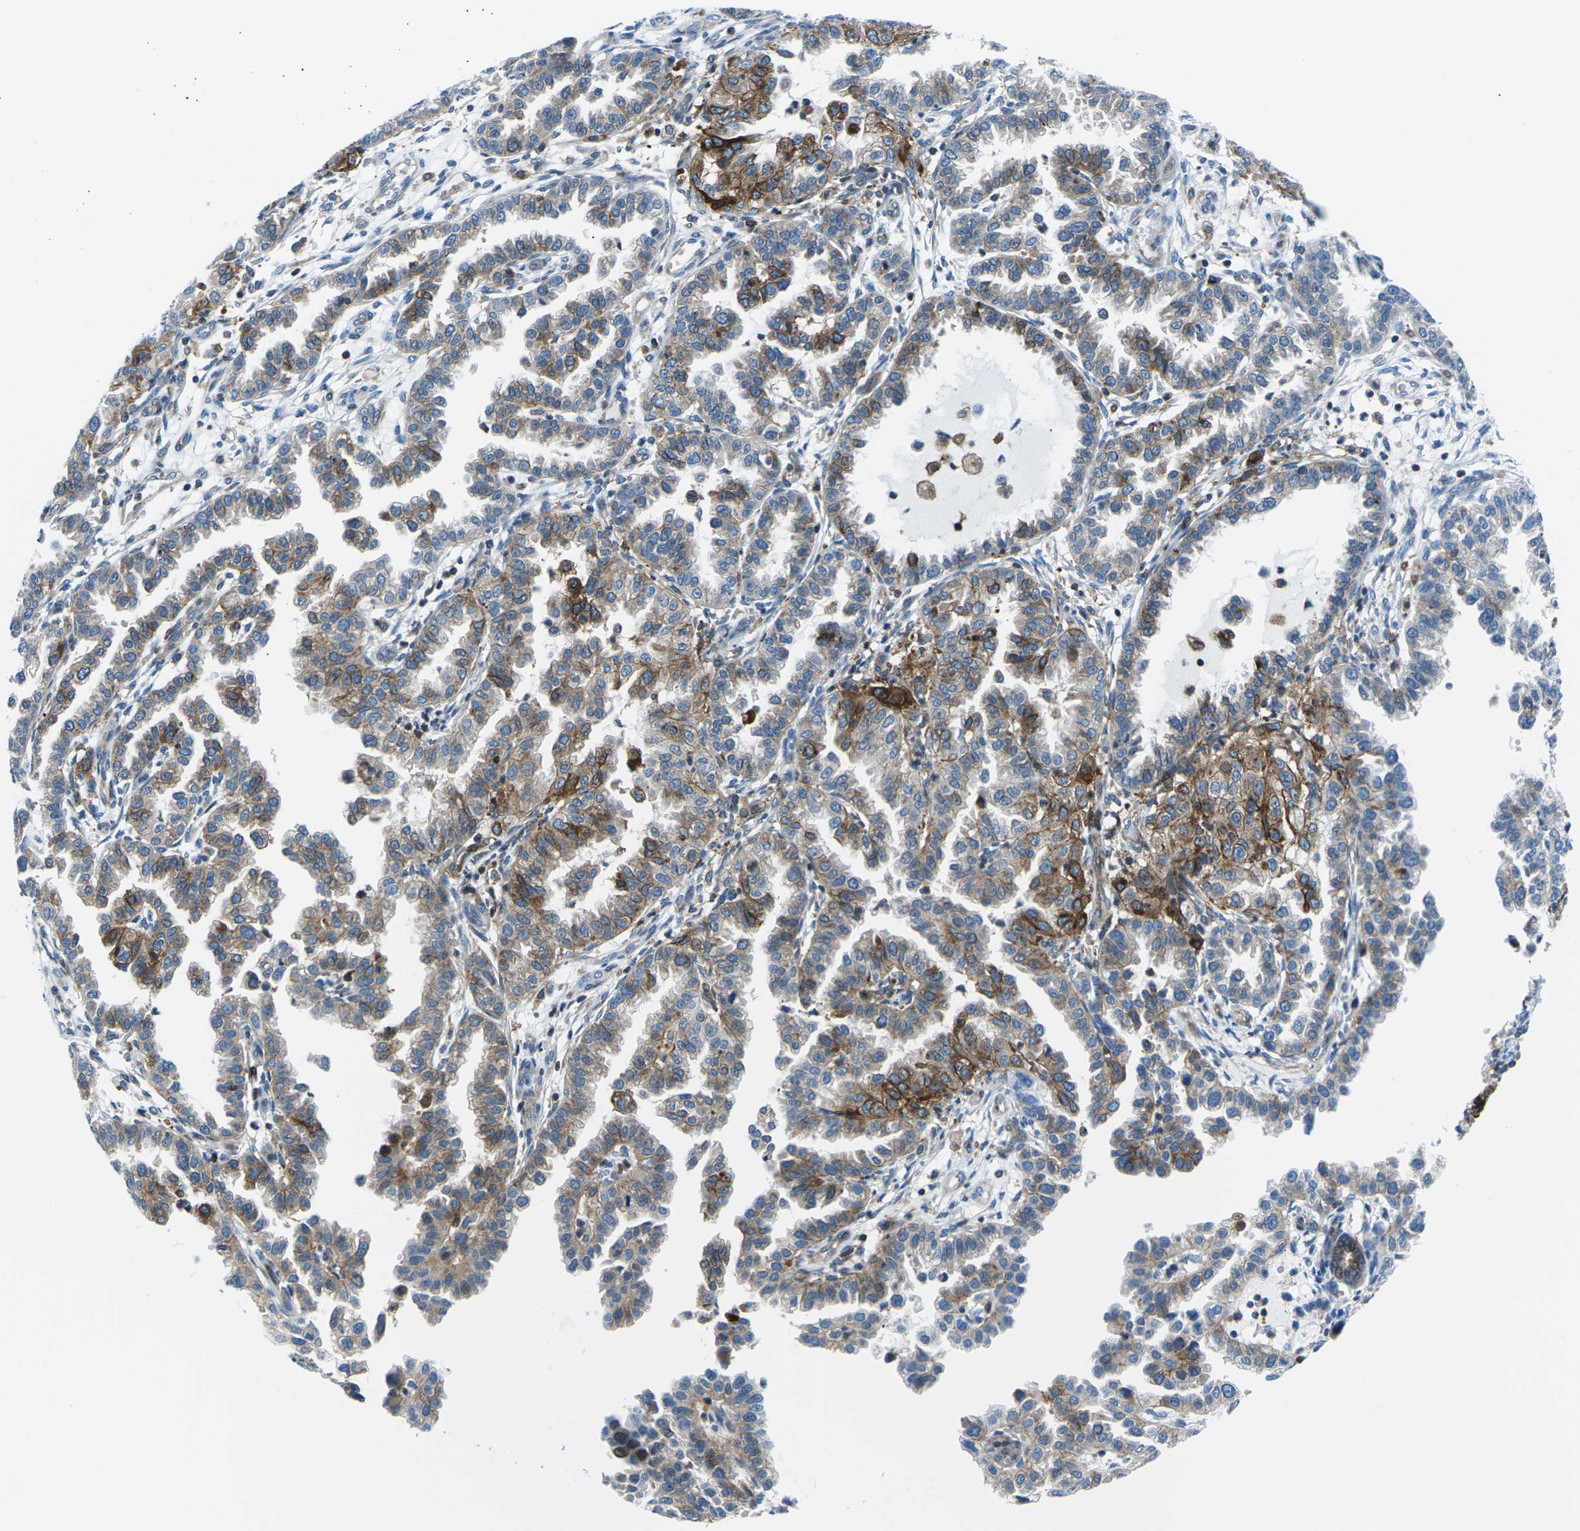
{"staining": {"intensity": "strong", "quantity": "25%-75%", "location": "cytoplasmic/membranous"}, "tissue": "endometrial cancer", "cell_type": "Tumor cells", "image_type": "cancer", "snomed": [{"axis": "morphology", "description": "Adenocarcinoma, NOS"}, {"axis": "topography", "description": "Endometrium"}], "caption": "Endometrial adenocarcinoma stained for a protein (brown) shows strong cytoplasmic/membranous positive expression in about 25%-75% of tumor cells.", "gene": "SOCS4", "patient": {"sex": "female", "age": 85}}